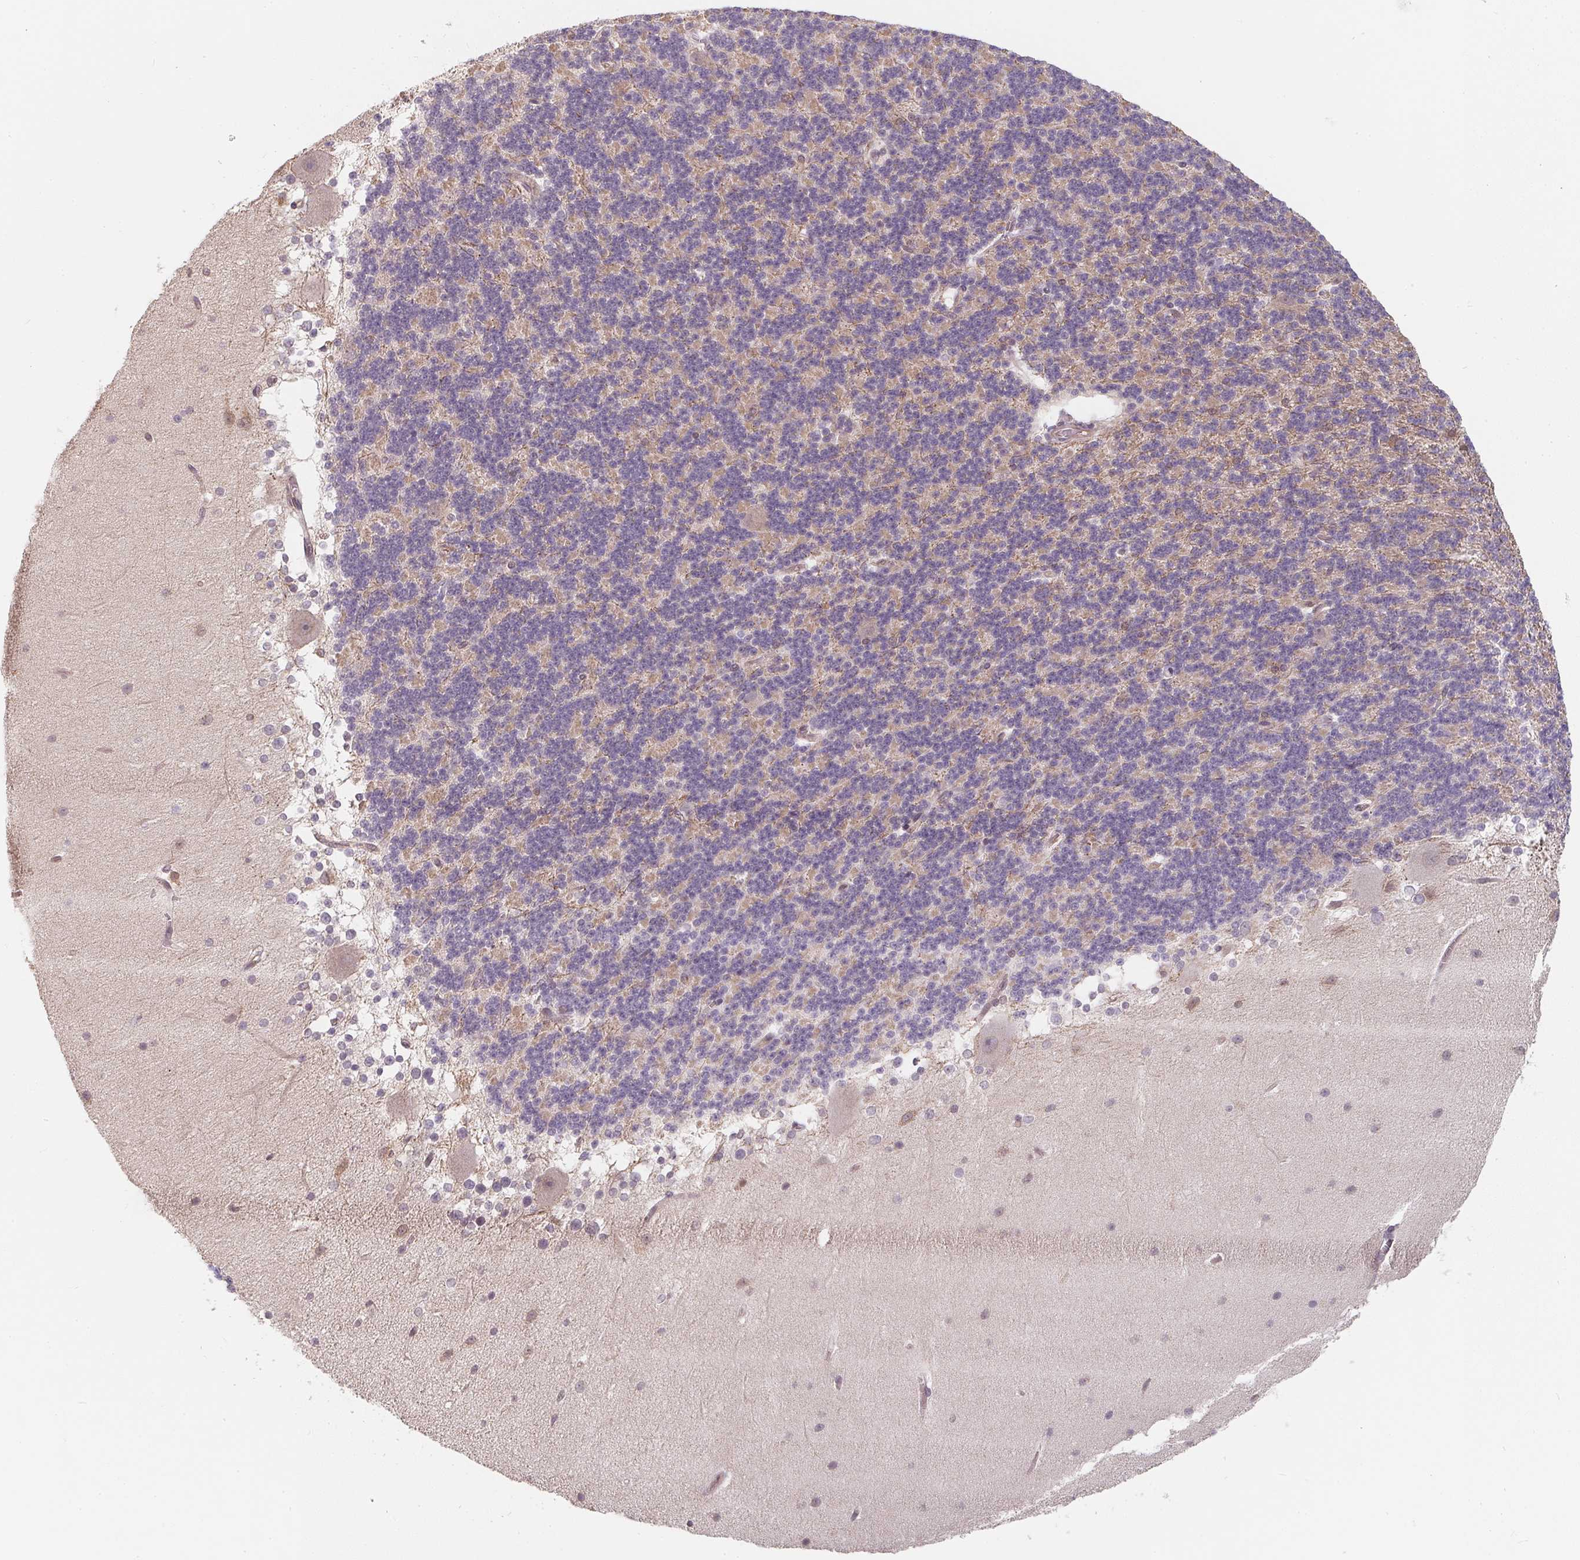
{"staining": {"intensity": "negative", "quantity": "none", "location": "none"}, "tissue": "cerebellum", "cell_type": "Cells in granular layer", "image_type": "normal", "snomed": [{"axis": "morphology", "description": "Normal tissue, NOS"}, {"axis": "topography", "description": "Cerebellum"}], "caption": "Immunohistochemistry (IHC) photomicrograph of benign cerebellum: human cerebellum stained with DAB demonstrates no significant protein expression in cells in granular layer. The staining is performed using DAB (3,3'-diaminobenzidine) brown chromogen with nuclei counter-stained in using hematoxylin.", "gene": "ANKRD13A", "patient": {"sex": "female", "age": 19}}